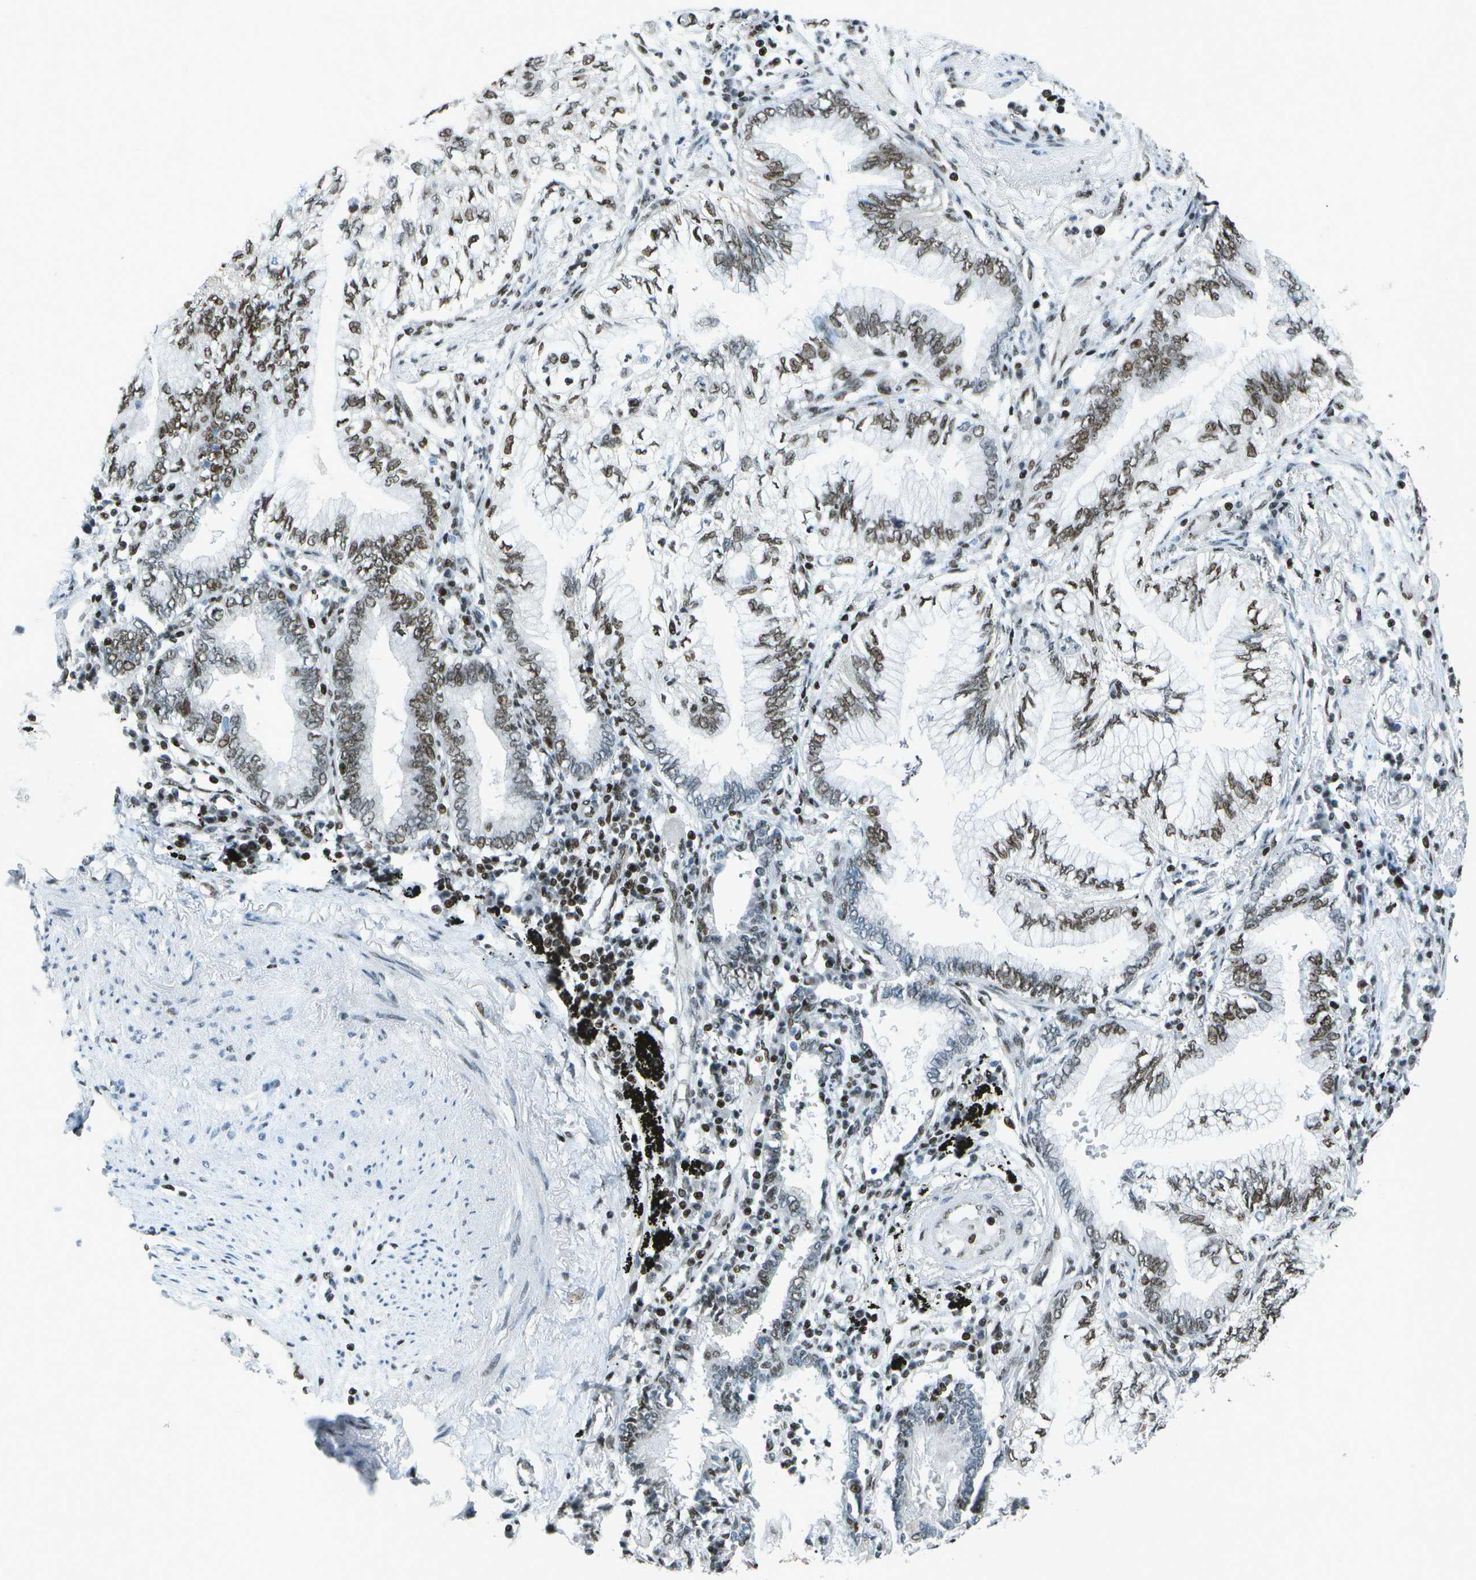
{"staining": {"intensity": "moderate", "quantity": "25%-75%", "location": "nuclear"}, "tissue": "lung cancer", "cell_type": "Tumor cells", "image_type": "cancer", "snomed": [{"axis": "morphology", "description": "Normal tissue, NOS"}, {"axis": "morphology", "description": "Adenocarcinoma, NOS"}, {"axis": "topography", "description": "Bronchus"}, {"axis": "topography", "description": "Lung"}], "caption": "Moderate nuclear staining for a protein is seen in about 25%-75% of tumor cells of lung cancer (adenocarcinoma) using immunohistochemistry (IHC).", "gene": "MTA2", "patient": {"sex": "female", "age": 70}}